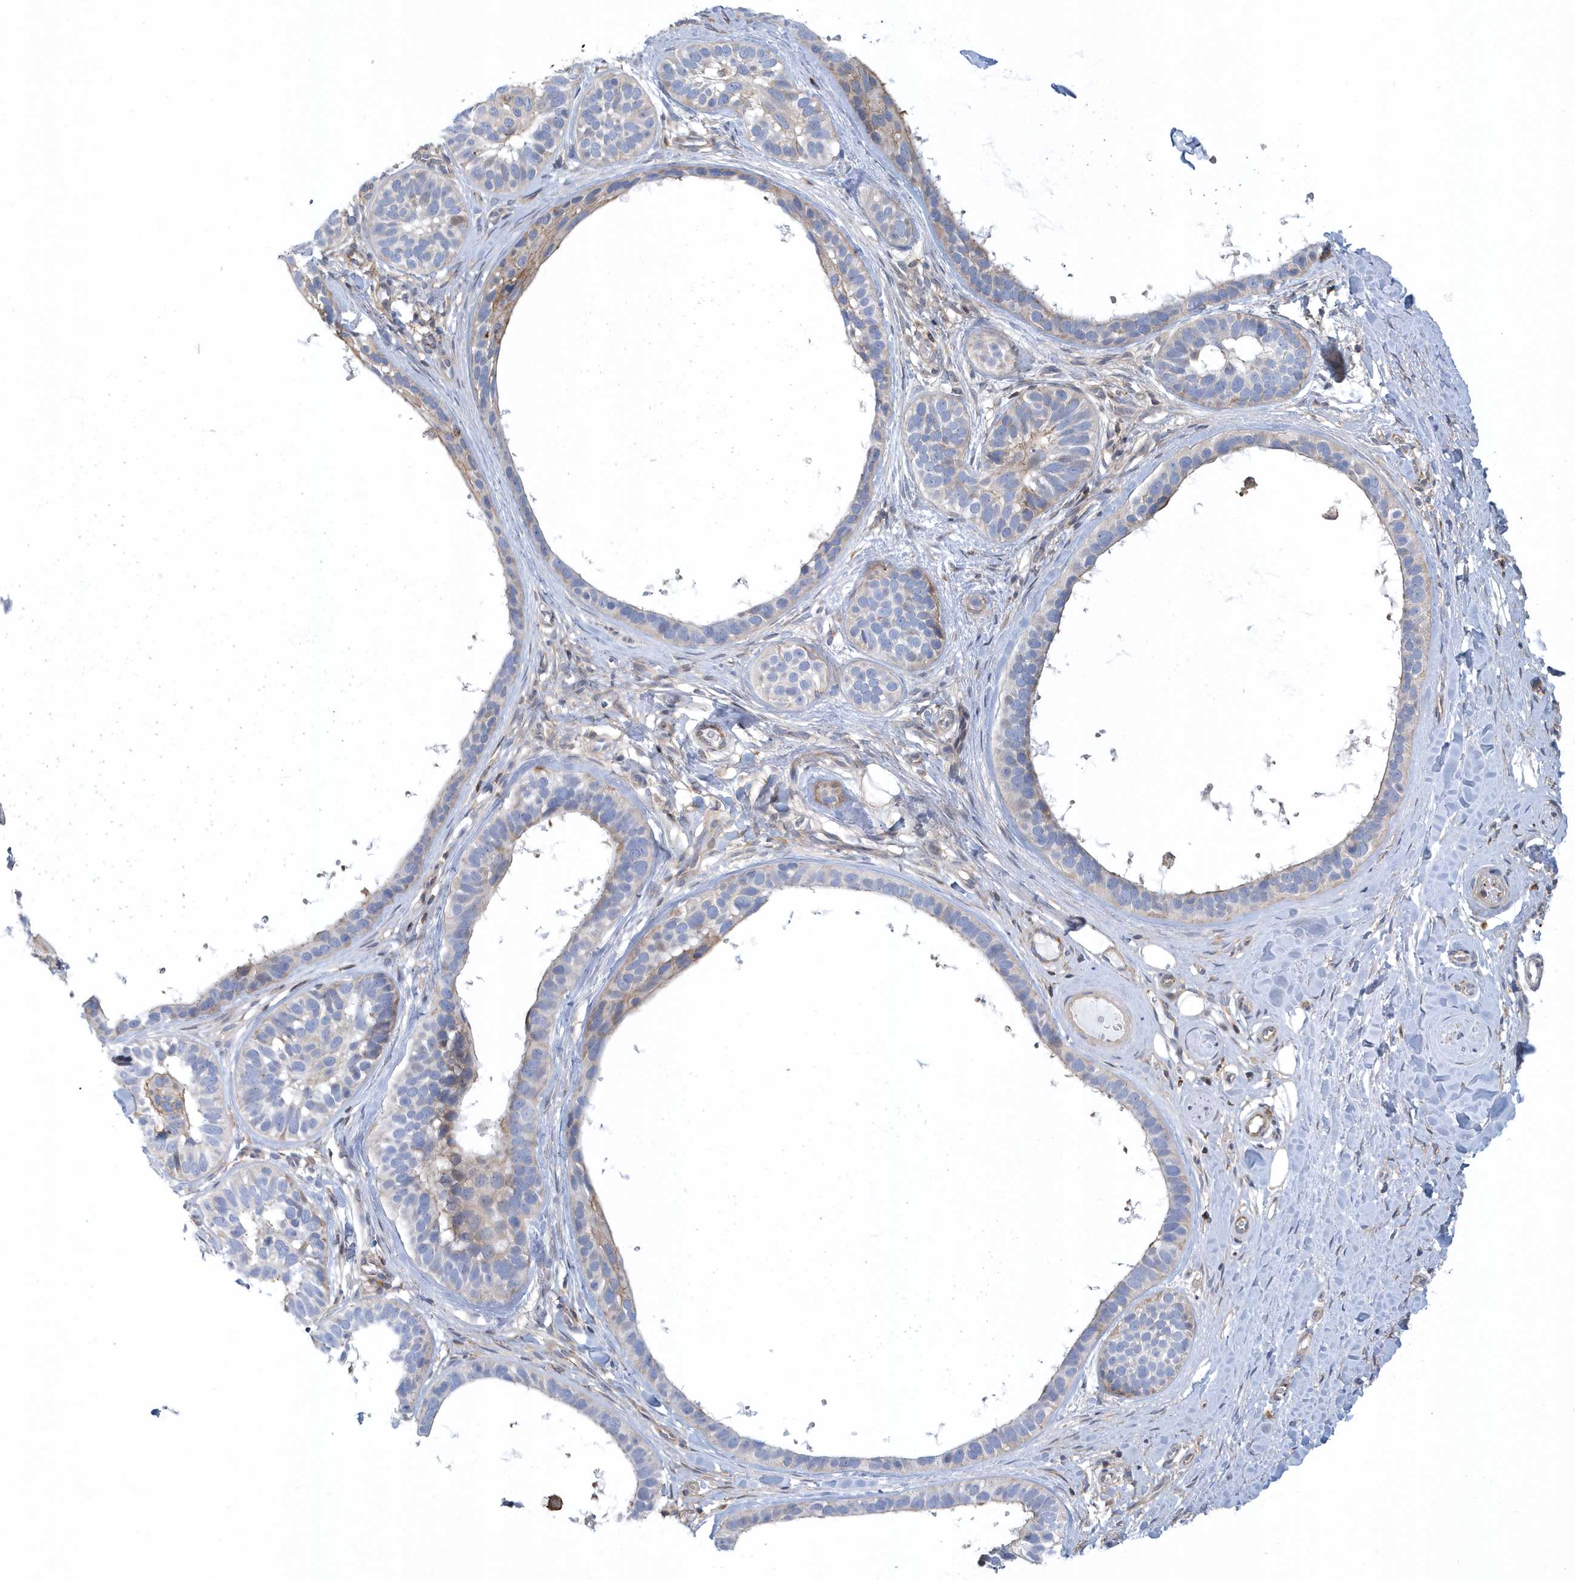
{"staining": {"intensity": "negative", "quantity": "none", "location": "none"}, "tissue": "skin cancer", "cell_type": "Tumor cells", "image_type": "cancer", "snomed": [{"axis": "morphology", "description": "Basal cell carcinoma"}, {"axis": "topography", "description": "Skin"}], "caption": "DAB immunohistochemical staining of basal cell carcinoma (skin) exhibits no significant expression in tumor cells.", "gene": "ARAP2", "patient": {"sex": "male", "age": 62}}